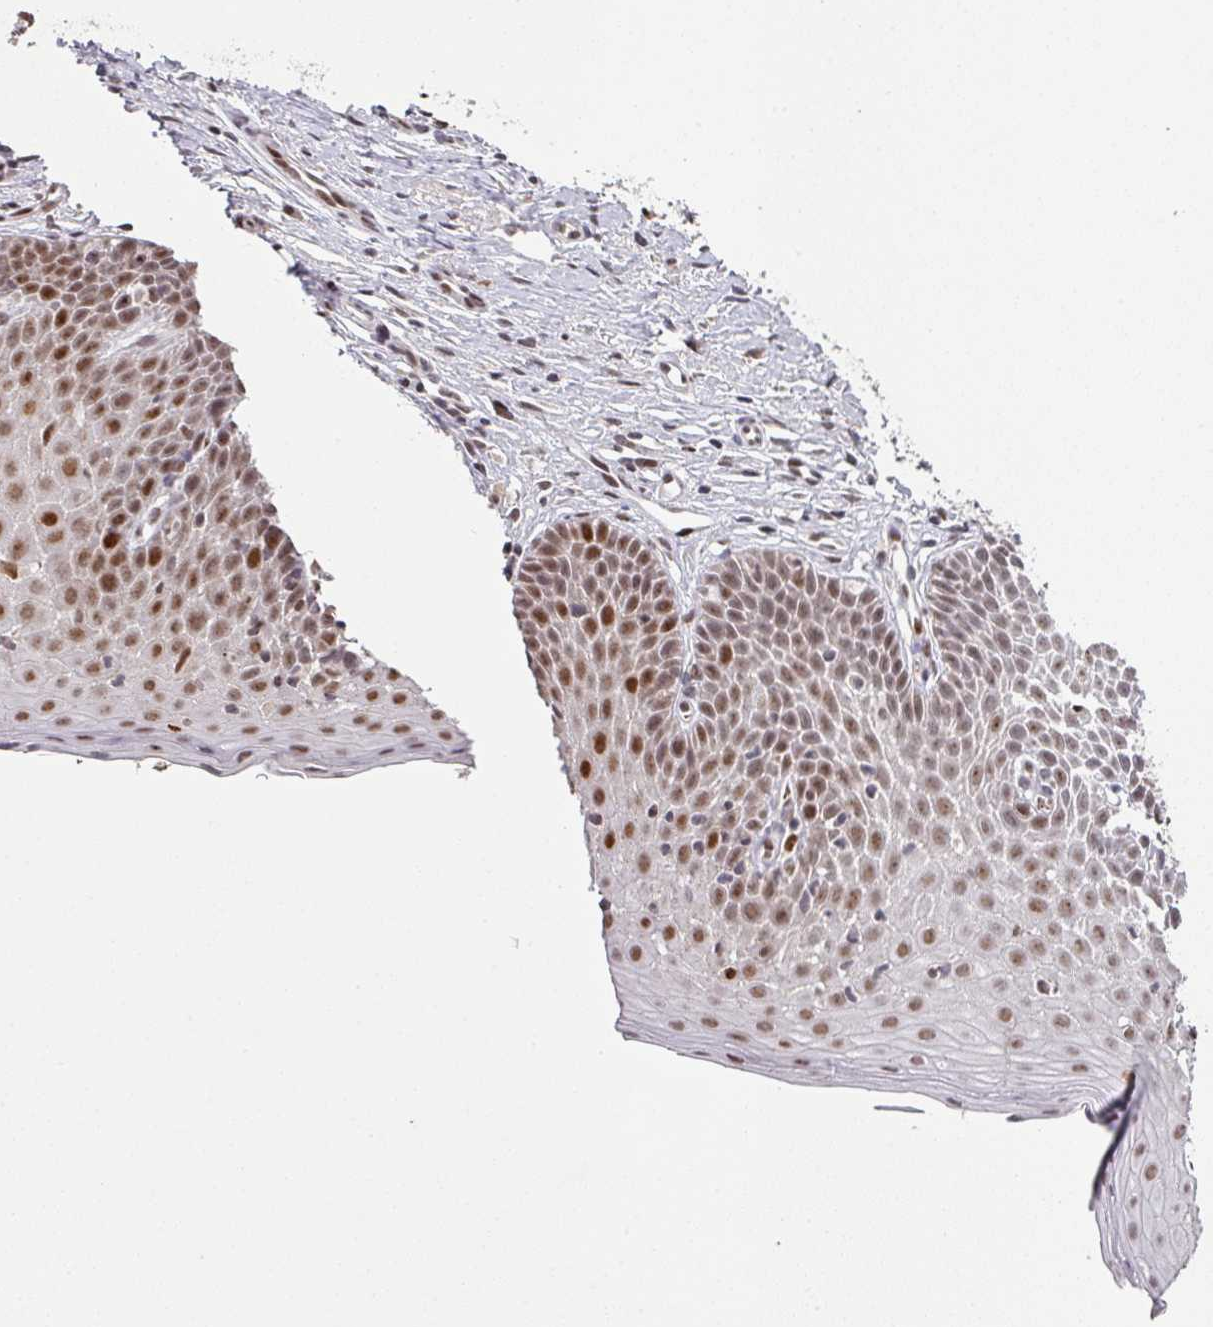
{"staining": {"intensity": "moderate", "quantity": ">75%", "location": "nuclear"}, "tissue": "cervix", "cell_type": "Glandular cells", "image_type": "normal", "snomed": [{"axis": "morphology", "description": "Normal tissue, NOS"}, {"axis": "topography", "description": "Cervix"}], "caption": "Protein expression analysis of normal cervix exhibits moderate nuclear staining in about >75% of glandular cells. Nuclei are stained in blue.", "gene": "NEIL1", "patient": {"sex": "female", "age": 36}}